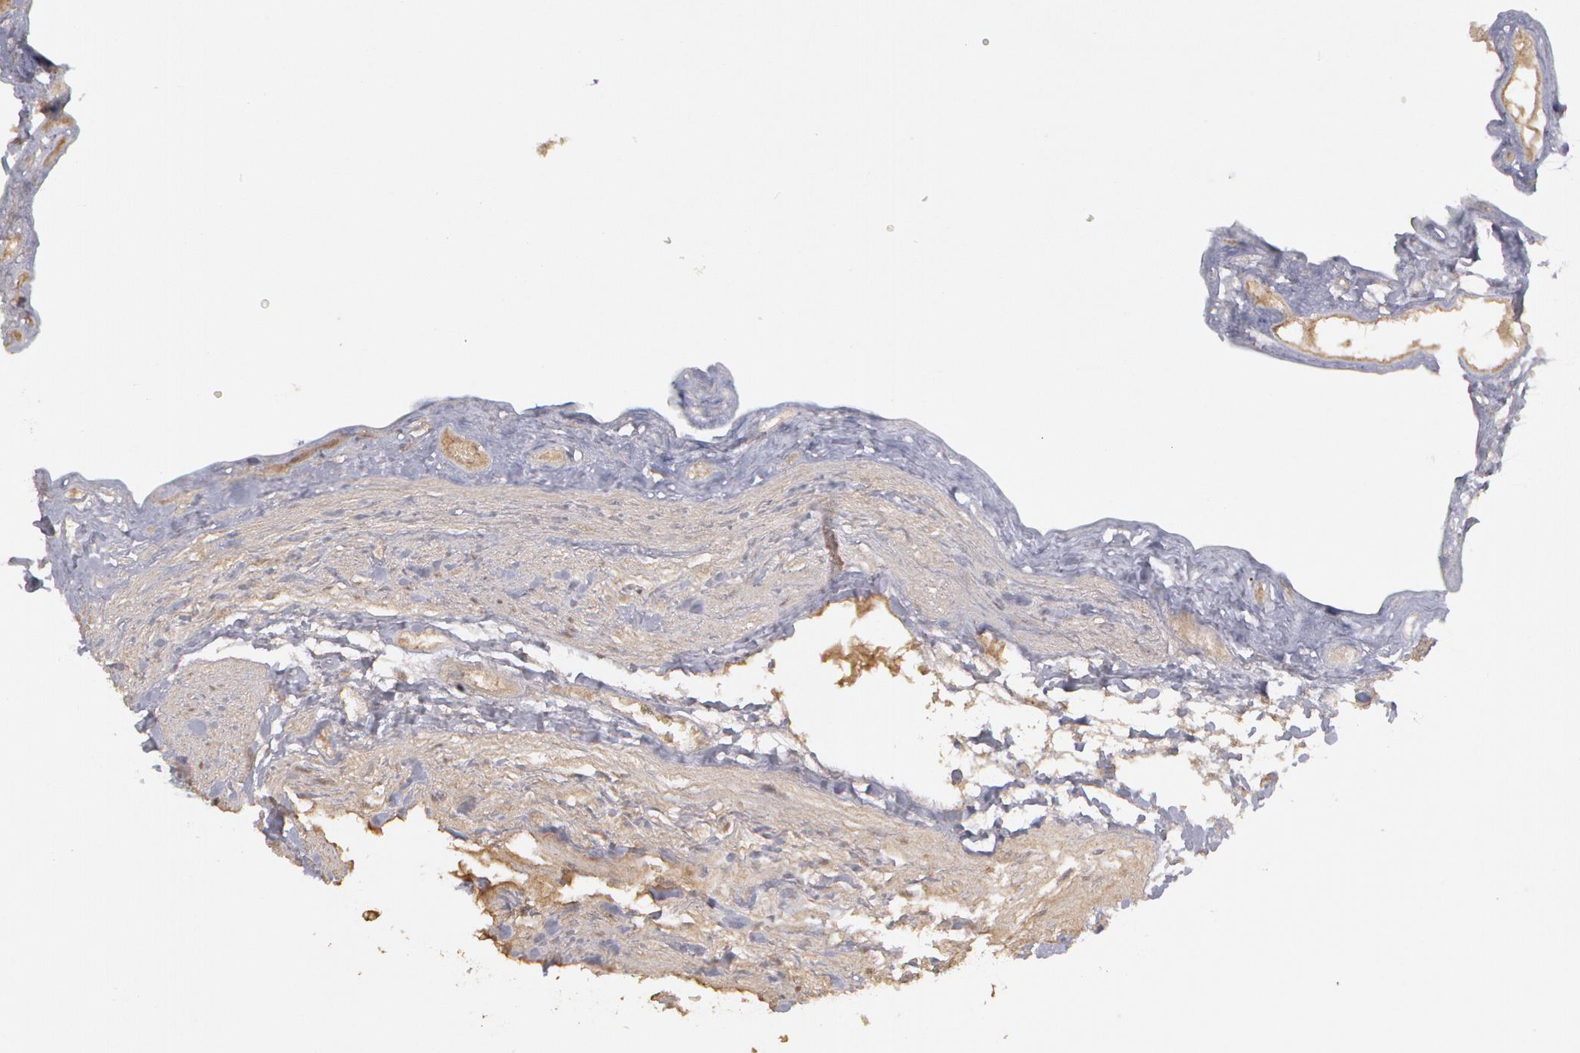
{"staining": {"intensity": "moderate", "quantity": ">75%", "location": "cytoplasmic/membranous"}, "tissue": "gallbladder", "cell_type": "Glandular cells", "image_type": "normal", "snomed": [{"axis": "morphology", "description": "Normal tissue, NOS"}, {"axis": "topography", "description": "Gallbladder"}], "caption": "Protein staining by IHC displays moderate cytoplasmic/membranous positivity in approximately >75% of glandular cells in unremarkable gallbladder. Using DAB (3,3'-diaminobenzidine) (brown) and hematoxylin (blue) stains, captured at high magnification using brightfield microscopy.", "gene": "GLIS1", "patient": {"sex": "female", "age": 24}}